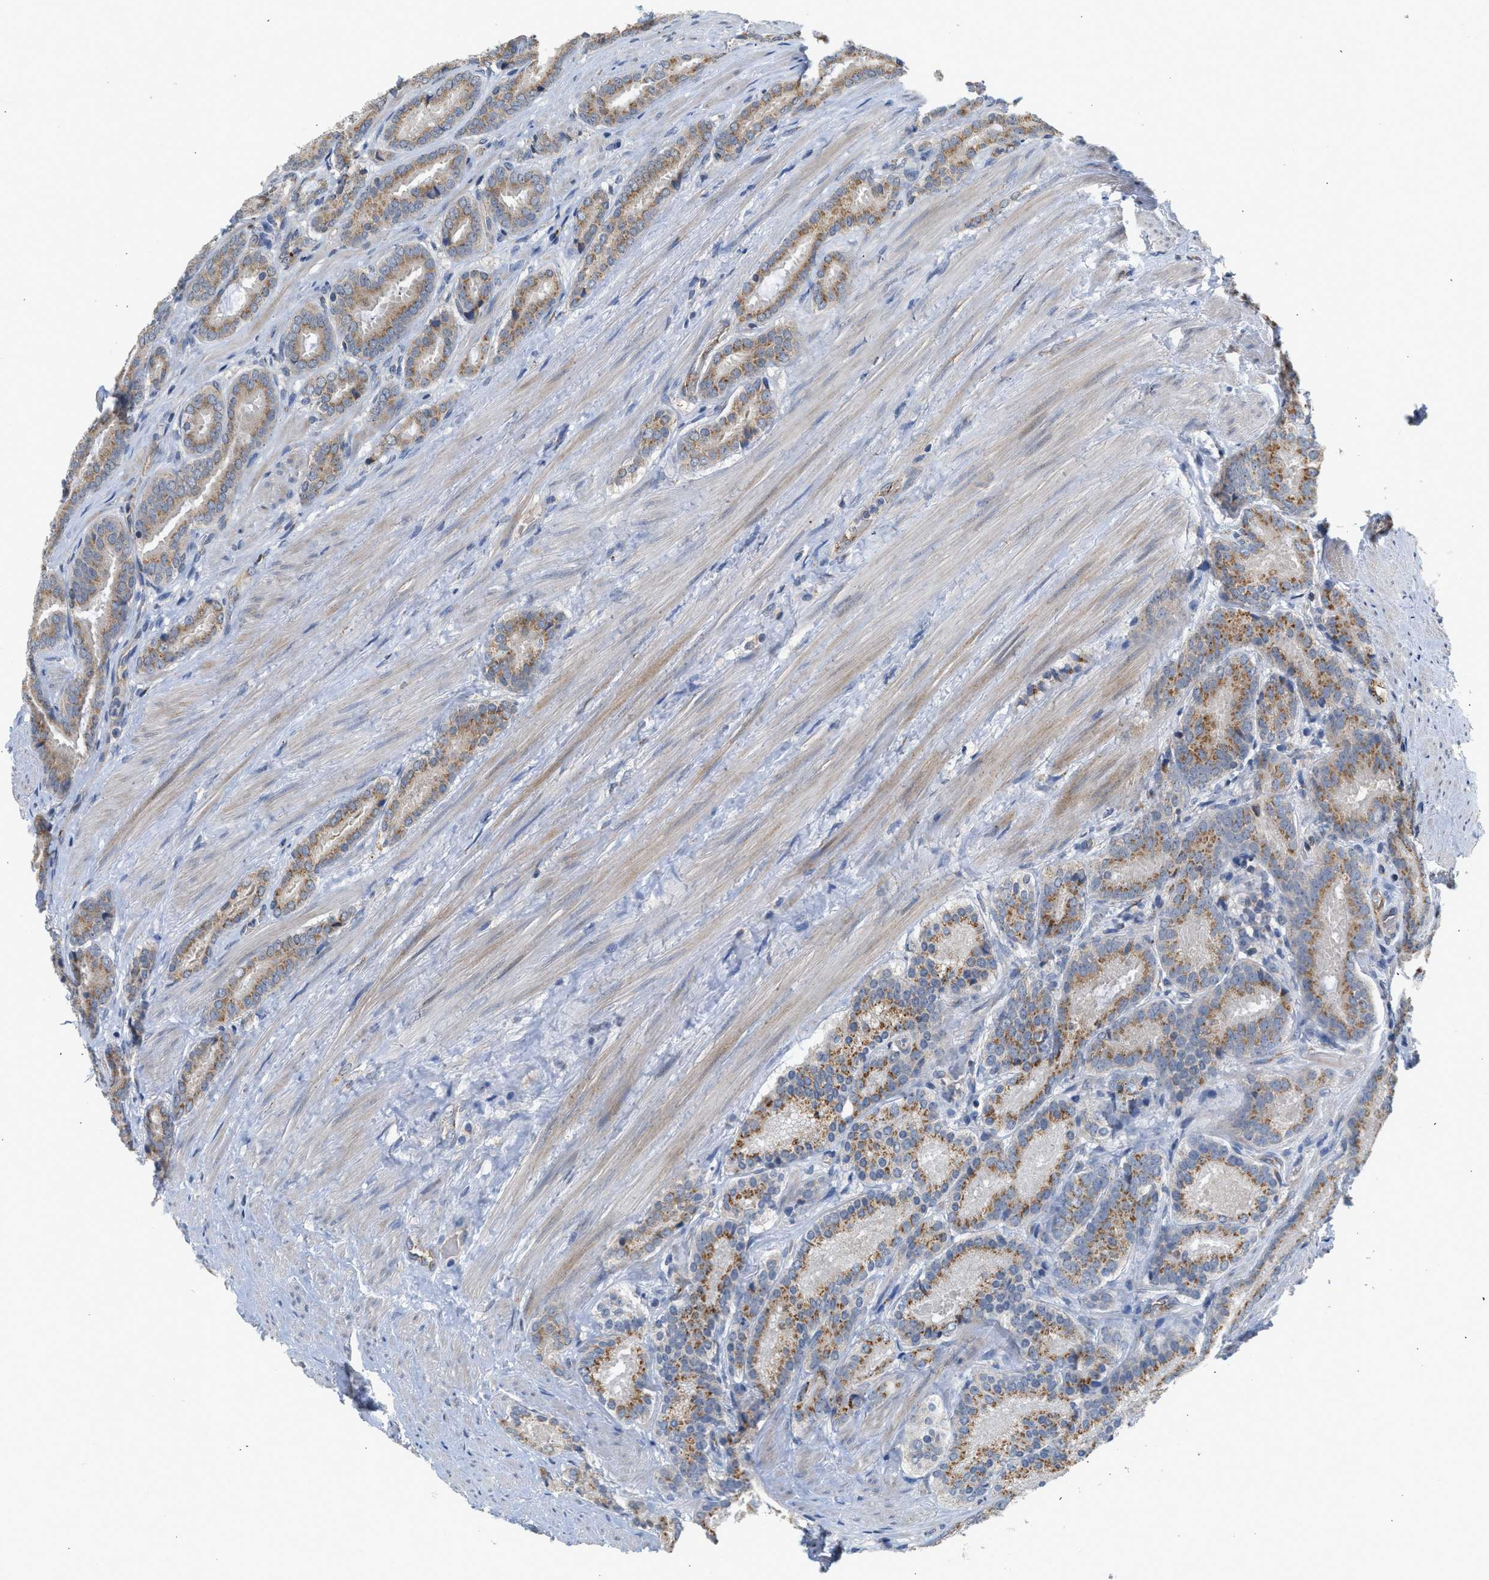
{"staining": {"intensity": "moderate", "quantity": "25%-75%", "location": "cytoplasmic/membranous"}, "tissue": "prostate cancer", "cell_type": "Tumor cells", "image_type": "cancer", "snomed": [{"axis": "morphology", "description": "Adenocarcinoma, Low grade"}, {"axis": "topography", "description": "Prostate"}], "caption": "Moderate cytoplasmic/membranous staining for a protein is present in approximately 25%-75% of tumor cells of low-grade adenocarcinoma (prostate) using IHC.", "gene": "PIM1", "patient": {"sex": "male", "age": 69}}